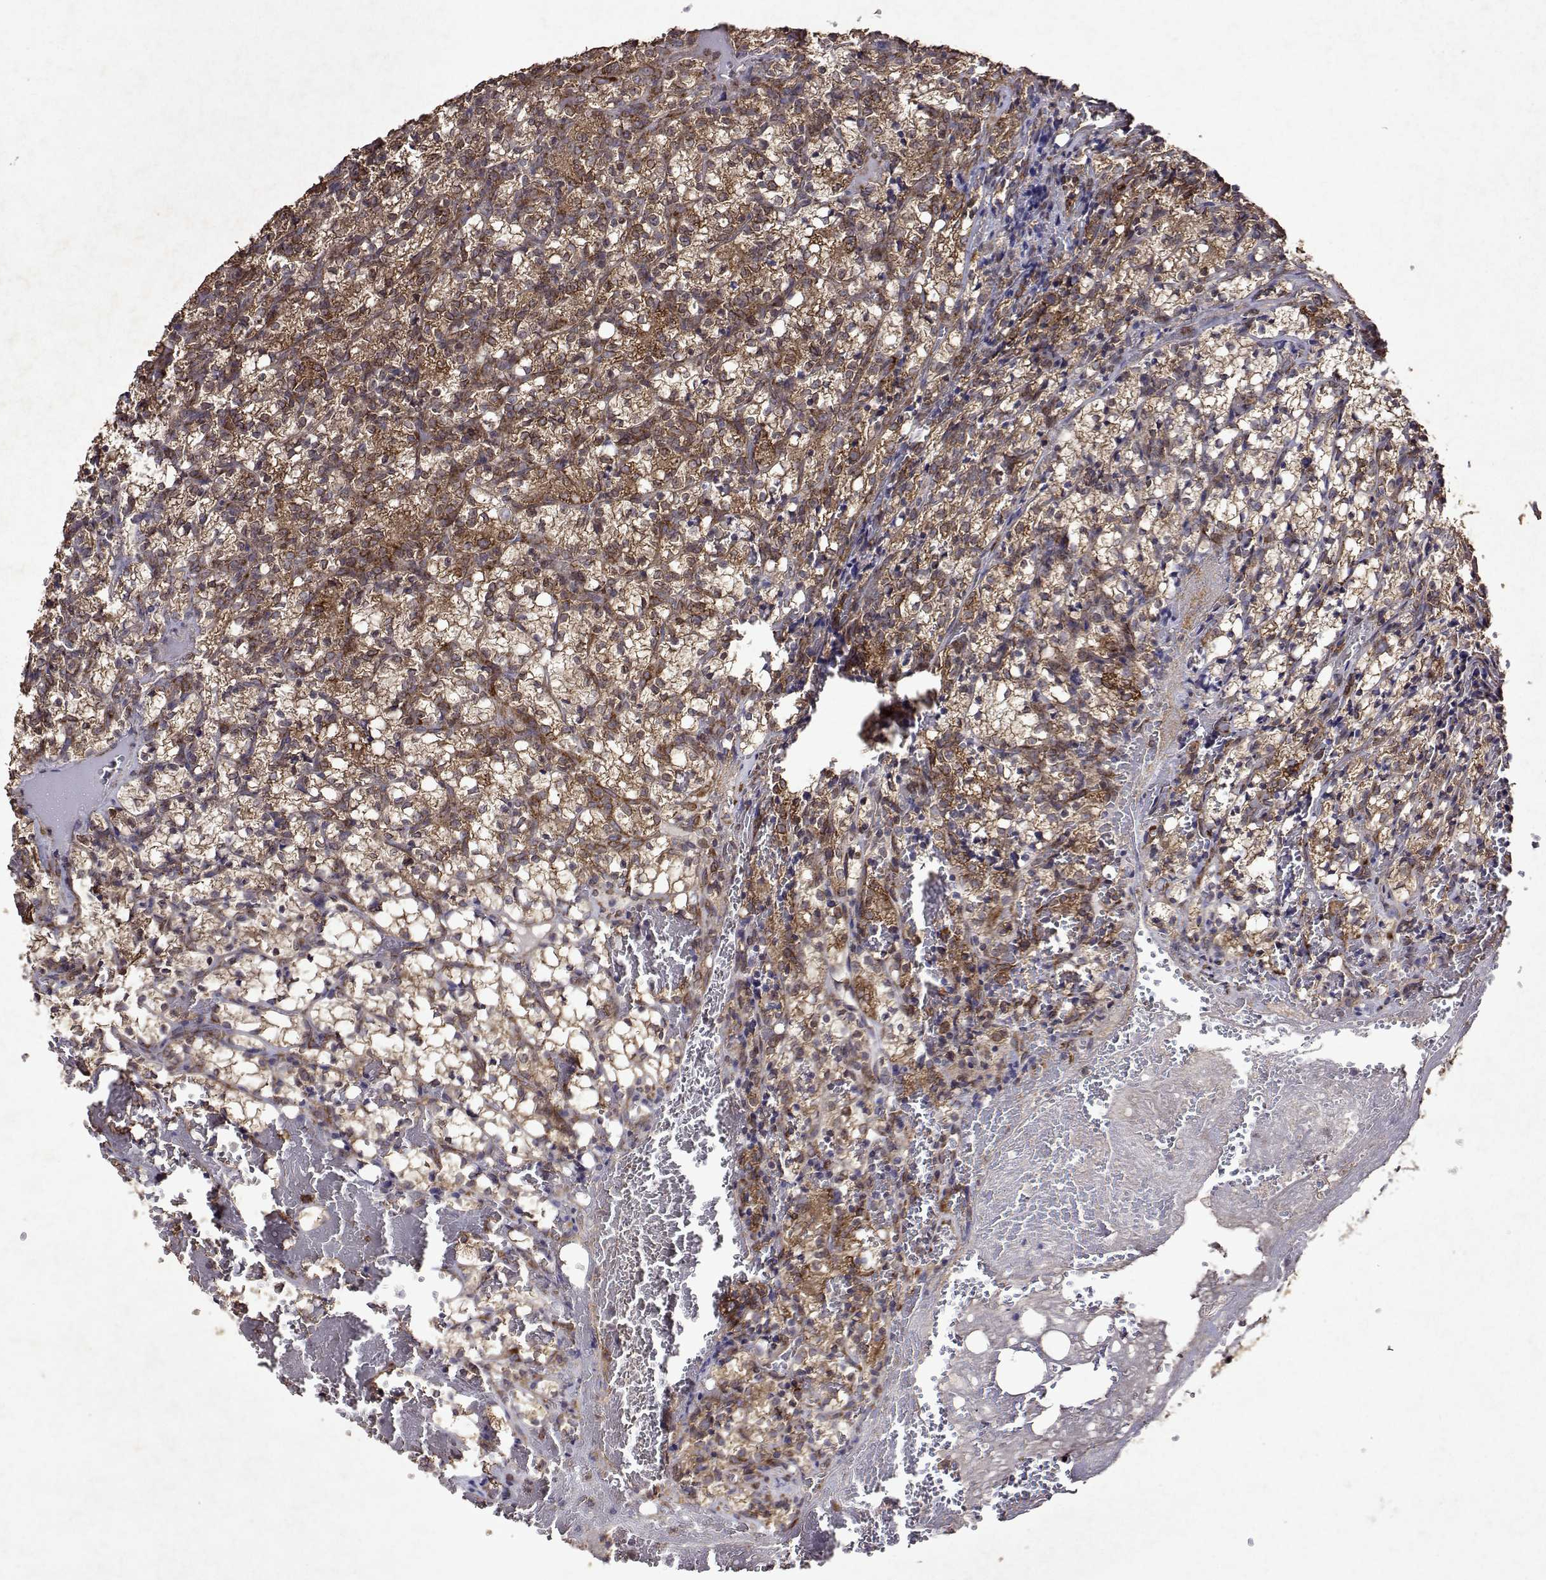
{"staining": {"intensity": "weak", "quantity": ">75%", "location": "cytoplasmic/membranous"}, "tissue": "renal cancer", "cell_type": "Tumor cells", "image_type": "cancer", "snomed": [{"axis": "morphology", "description": "Adenocarcinoma, NOS"}, {"axis": "topography", "description": "Kidney"}], "caption": "Immunohistochemical staining of human adenocarcinoma (renal) displays weak cytoplasmic/membranous protein expression in approximately >75% of tumor cells. (DAB = brown stain, brightfield microscopy at high magnification).", "gene": "TARBP2", "patient": {"sex": "female", "age": 69}}